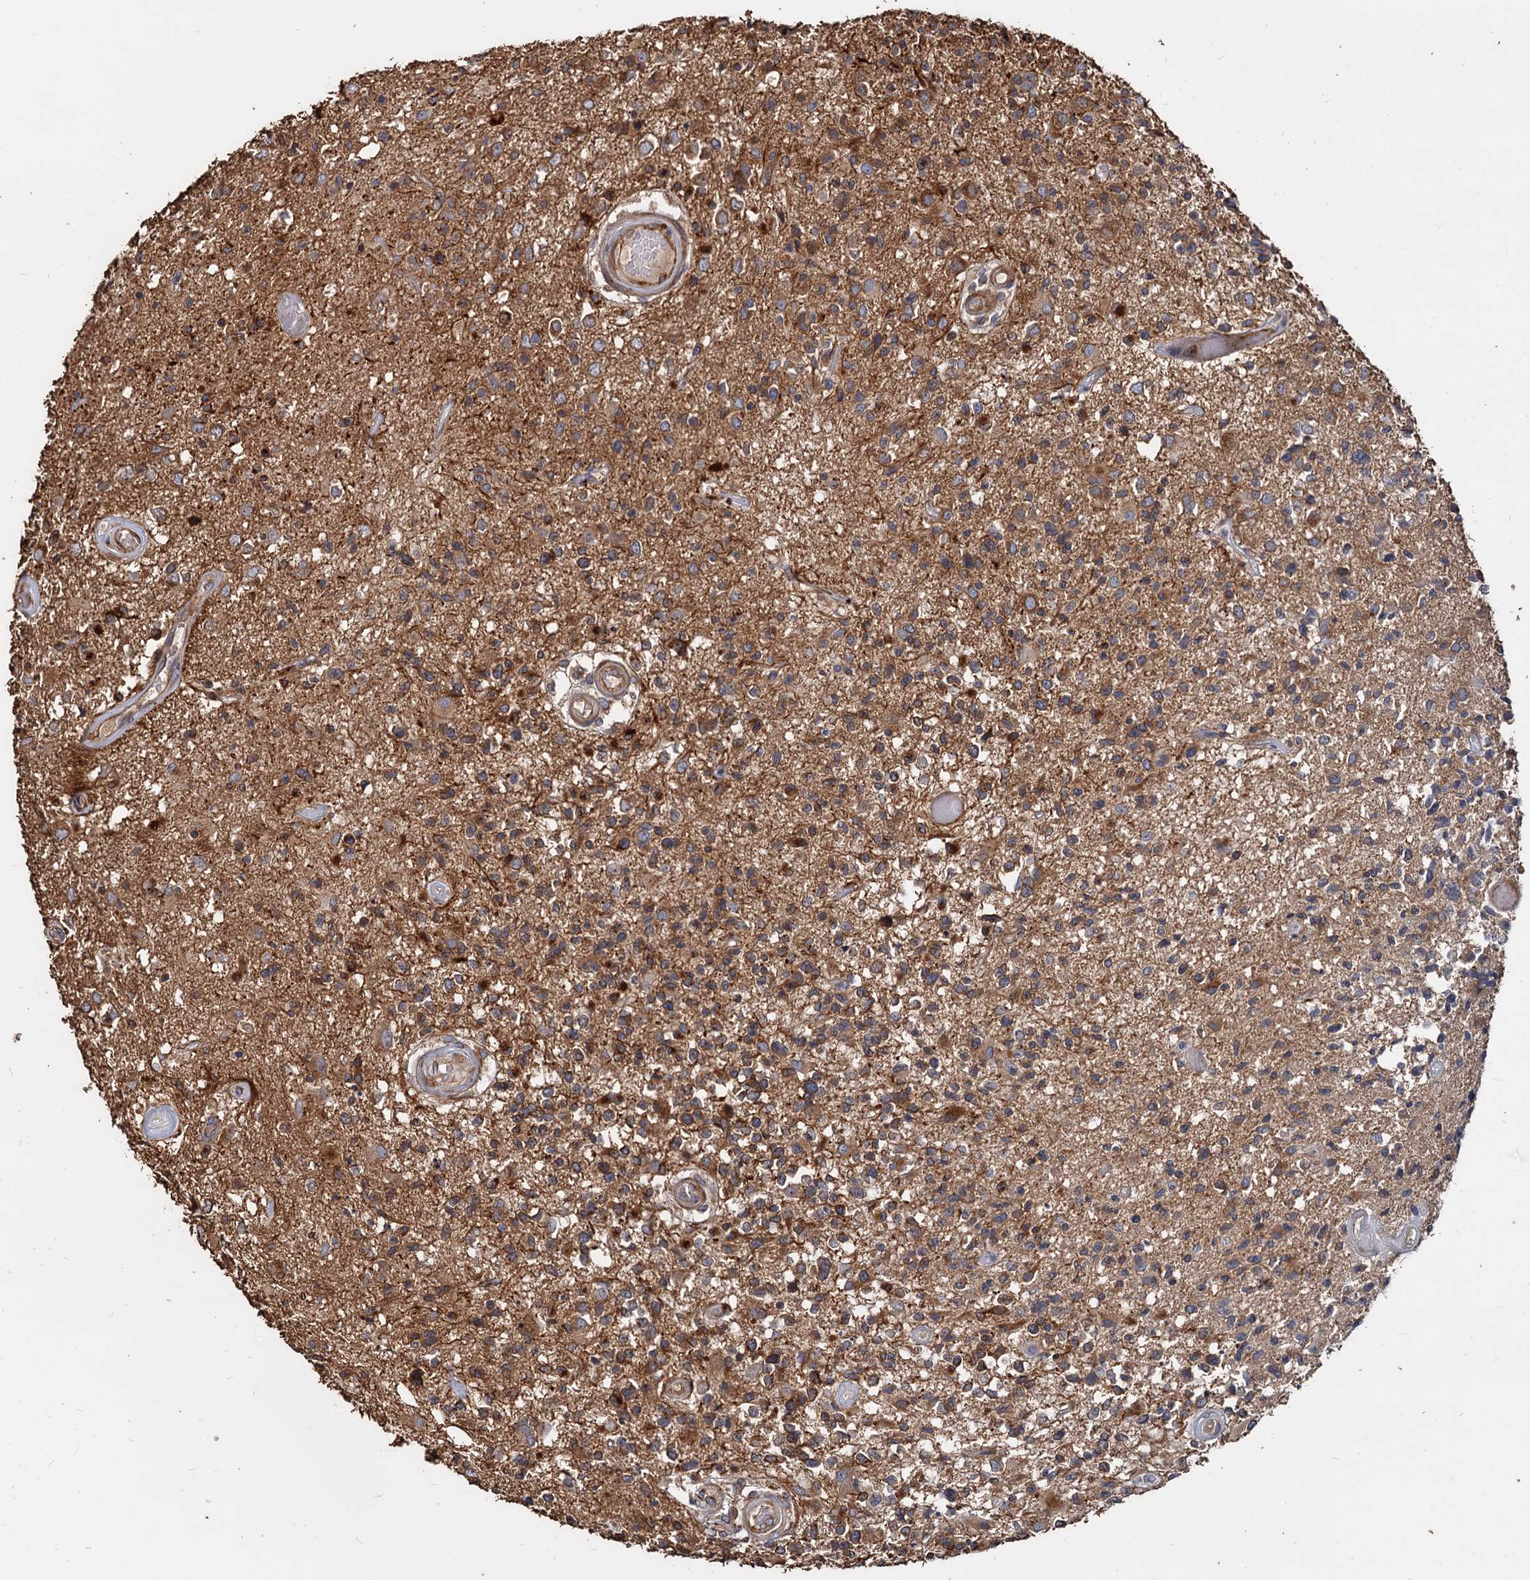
{"staining": {"intensity": "moderate", "quantity": ">75%", "location": "cytoplasmic/membranous"}, "tissue": "glioma", "cell_type": "Tumor cells", "image_type": "cancer", "snomed": [{"axis": "morphology", "description": "Glioma, malignant, High grade"}, {"axis": "morphology", "description": "Glioblastoma, NOS"}, {"axis": "topography", "description": "Brain"}], "caption": "Immunohistochemistry (IHC) (DAB (3,3'-diaminobenzidine)) staining of glioma exhibits moderate cytoplasmic/membranous protein expression in approximately >75% of tumor cells.", "gene": "DEPDC4", "patient": {"sex": "male", "age": 60}}